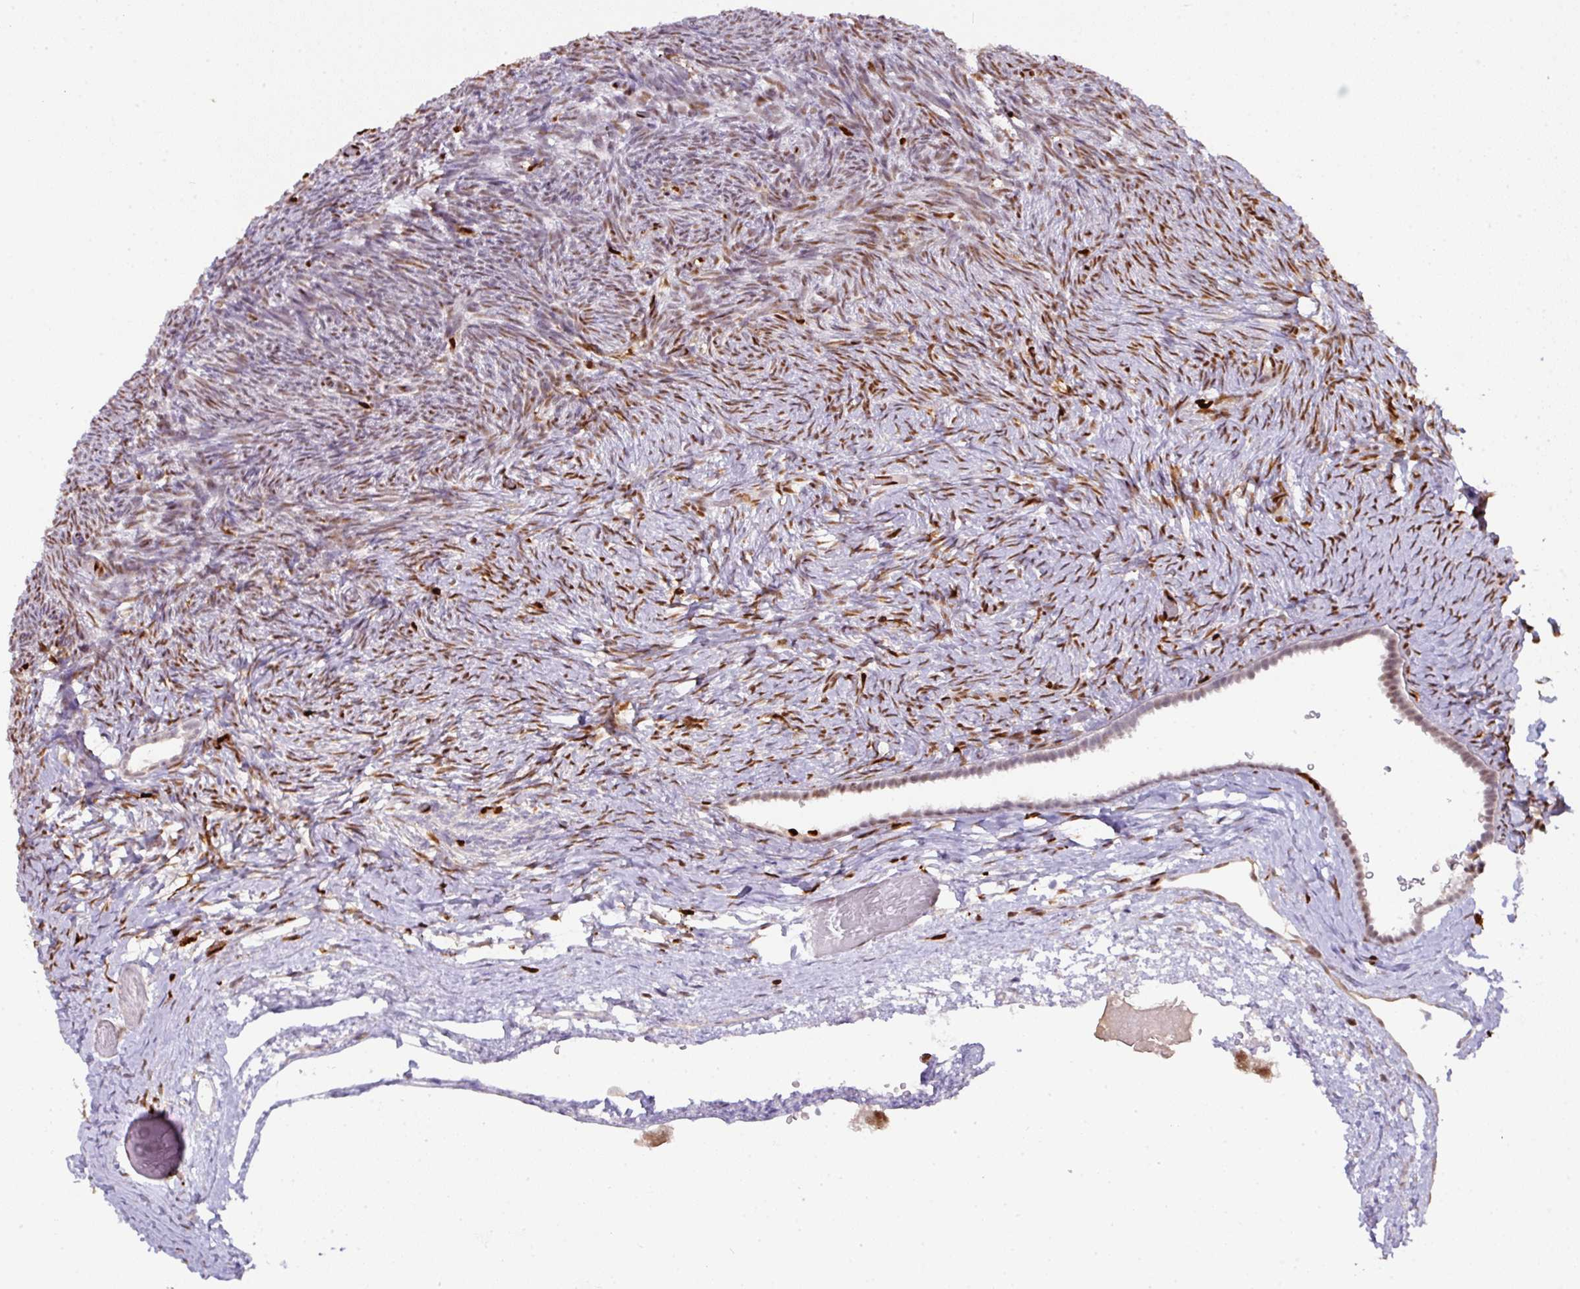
{"staining": {"intensity": "weak", "quantity": "25%-75%", "location": "nuclear"}, "tissue": "ovary", "cell_type": "Follicle cells", "image_type": "normal", "snomed": [{"axis": "morphology", "description": "Normal tissue, NOS"}, {"axis": "topography", "description": "Ovary"}], "caption": "Benign ovary demonstrates weak nuclear expression in approximately 25%-75% of follicle cells.", "gene": "SAMHD1", "patient": {"sex": "female", "age": 39}}